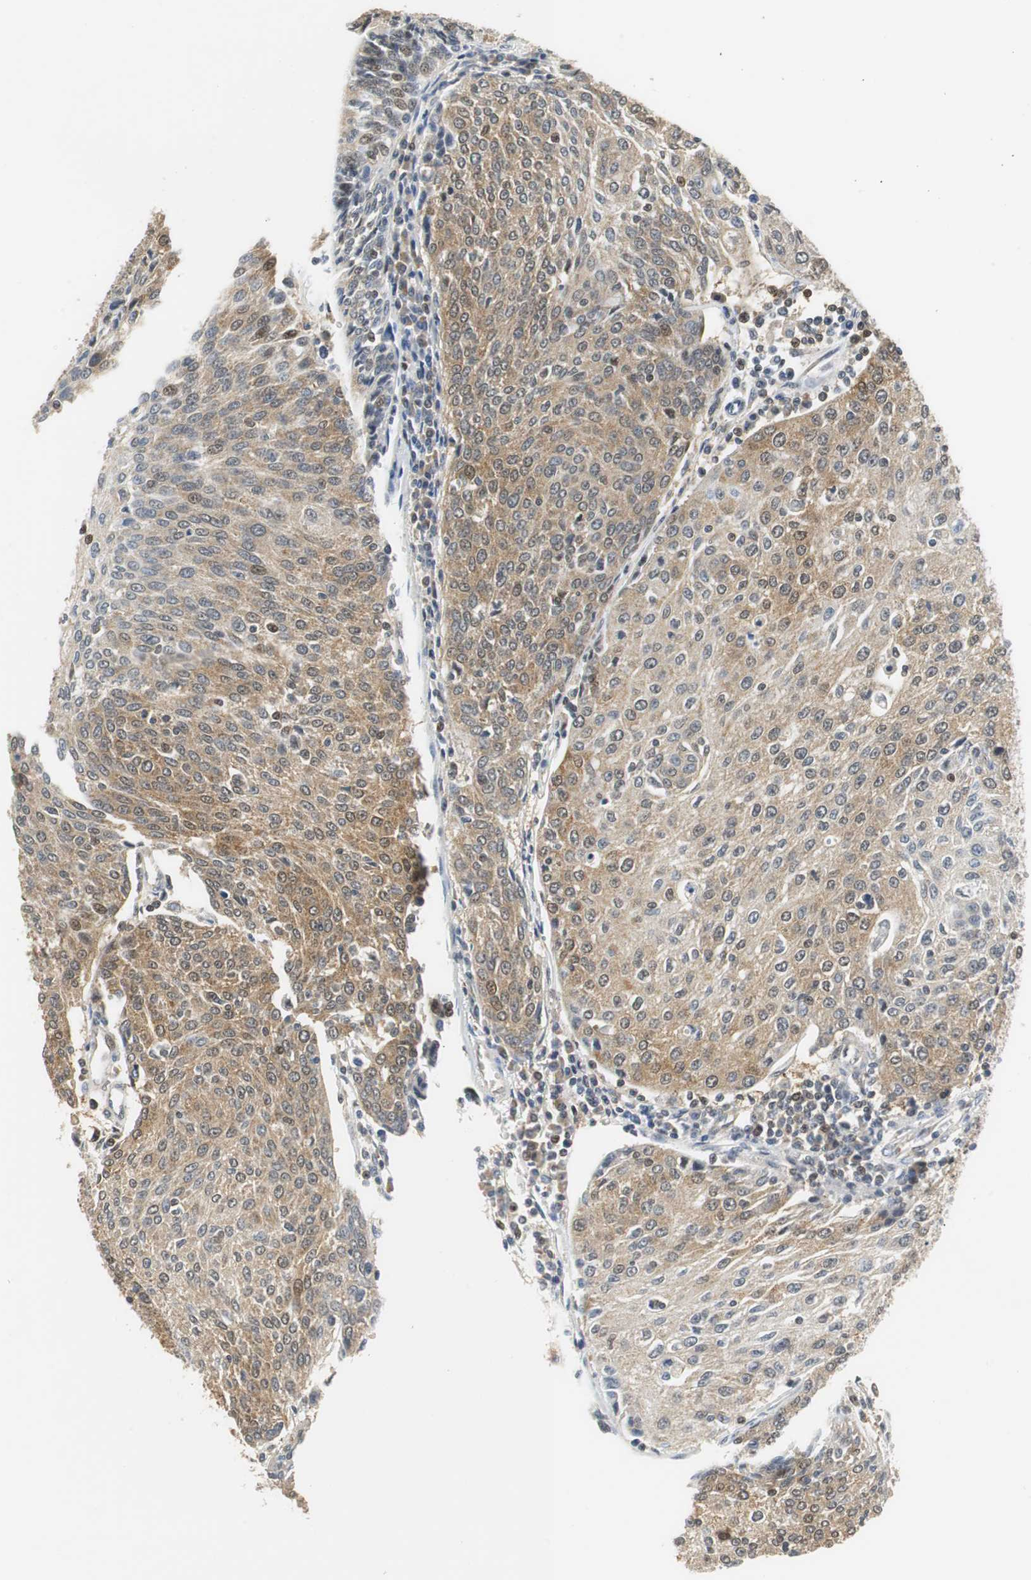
{"staining": {"intensity": "moderate", "quantity": ">75%", "location": "cytoplasmic/membranous"}, "tissue": "urothelial cancer", "cell_type": "Tumor cells", "image_type": "cancer", "snomed": [{"axis": "morphology", "description": "Urothelial carcinoma, High grade"}, {"axis": "topography", "description": "Urinary bladder"}], "caption": "Protein staining shows moderate cytoplasmic/membranous positivity in approximately >75% of tumor cells in urothelial cancer.", "gene": "GSDMD", "patient": {"sex": "female", "age": 85}}